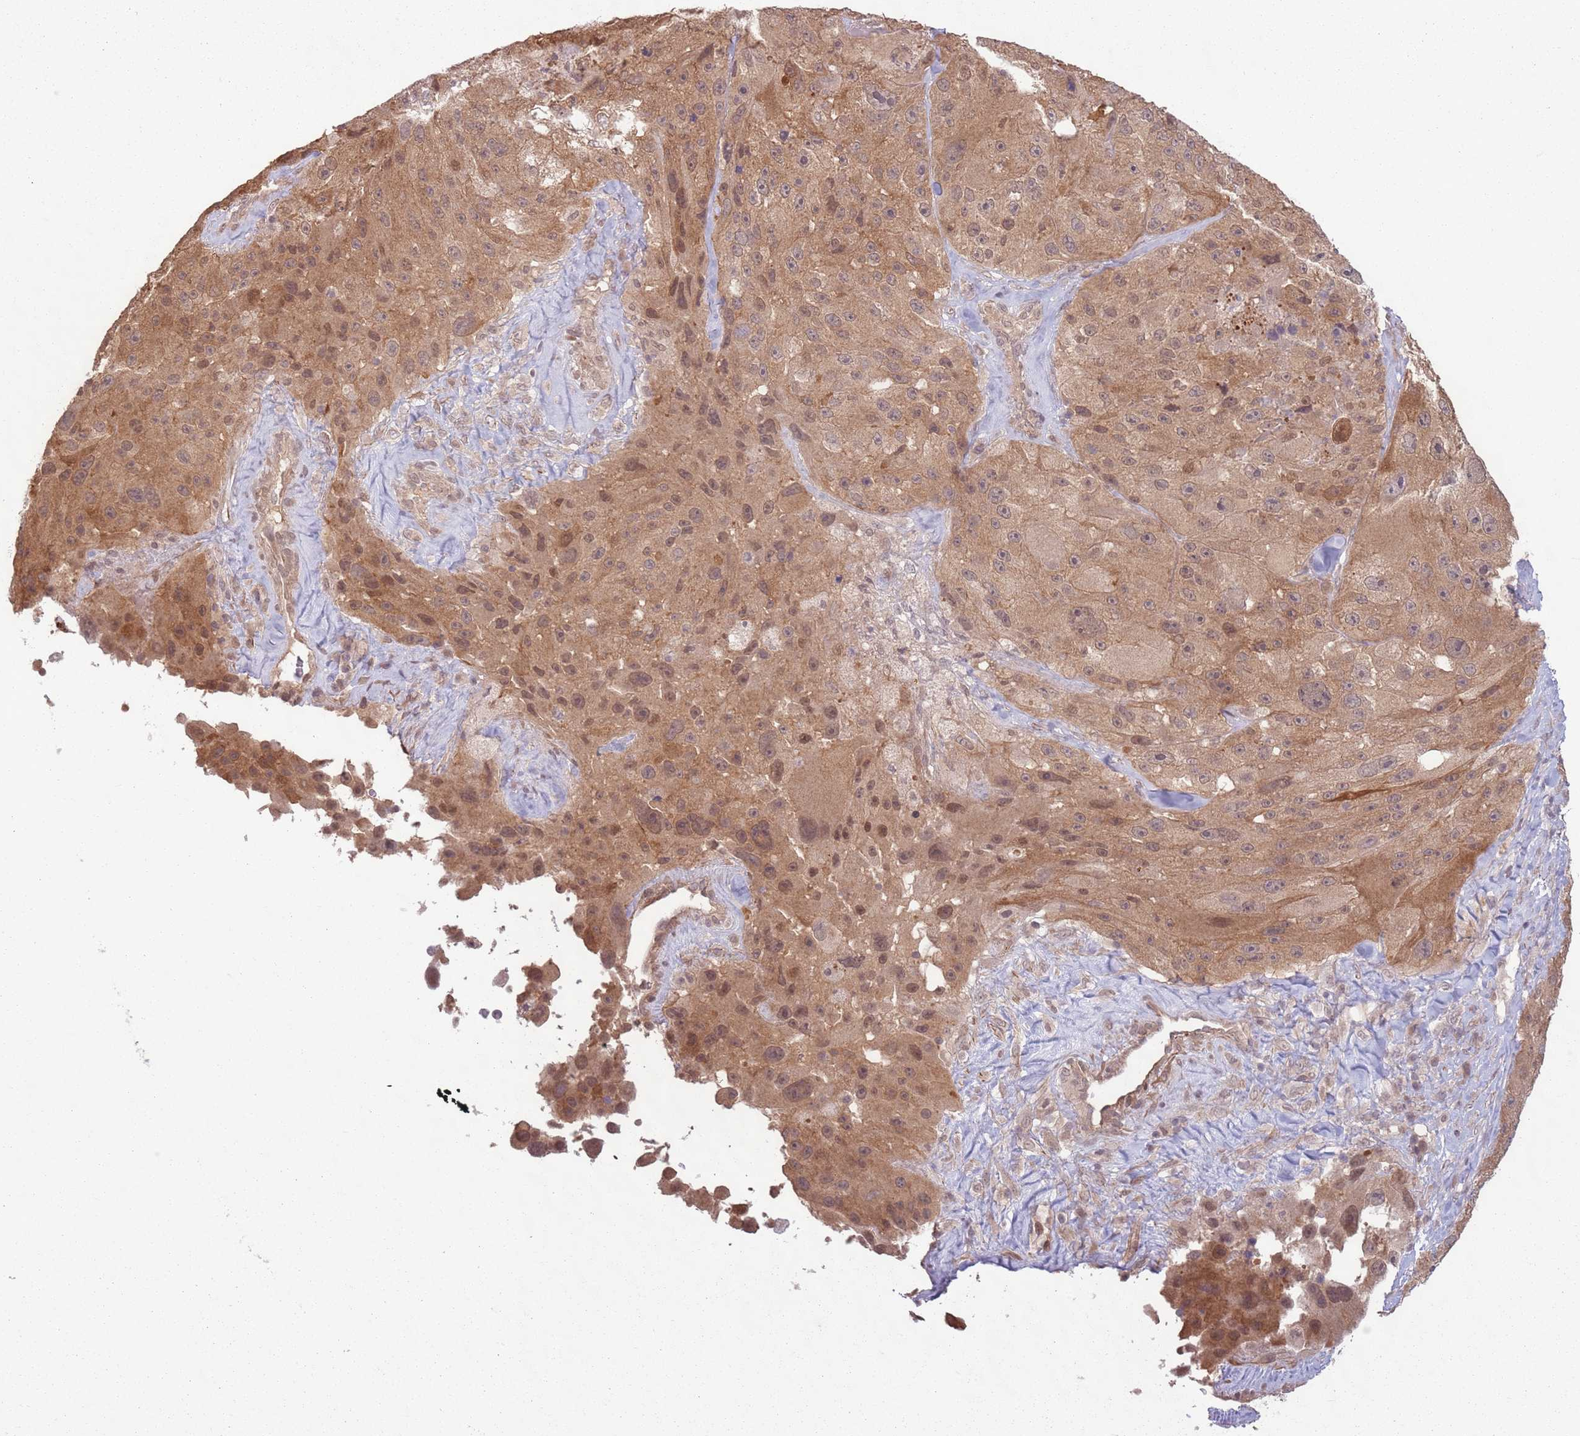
{"staining": {"intensity": "moderate", "quantity": ">75%", "location": "cytoplasmic/membranous,nuclear"}, "tissue": "melanoma", "cell_type": "Tumor cells", "image_type": "cancer", "snomed": [{"axis": "morphology", "description": "Malignant melanoma, Metastatic site"}, {"axis": "topography", "description": "Lymph node"}], "caption": "A photomicrograph showing moderate cytoplasmic/membranous and nuclear expression in approximately >75% of tumor cells in malignant melanoma (metastatic site), as visualized by brown immunohistochemical staining.", "gene": "CCDC154", "patient": {"sex": "male", "age": 62}}